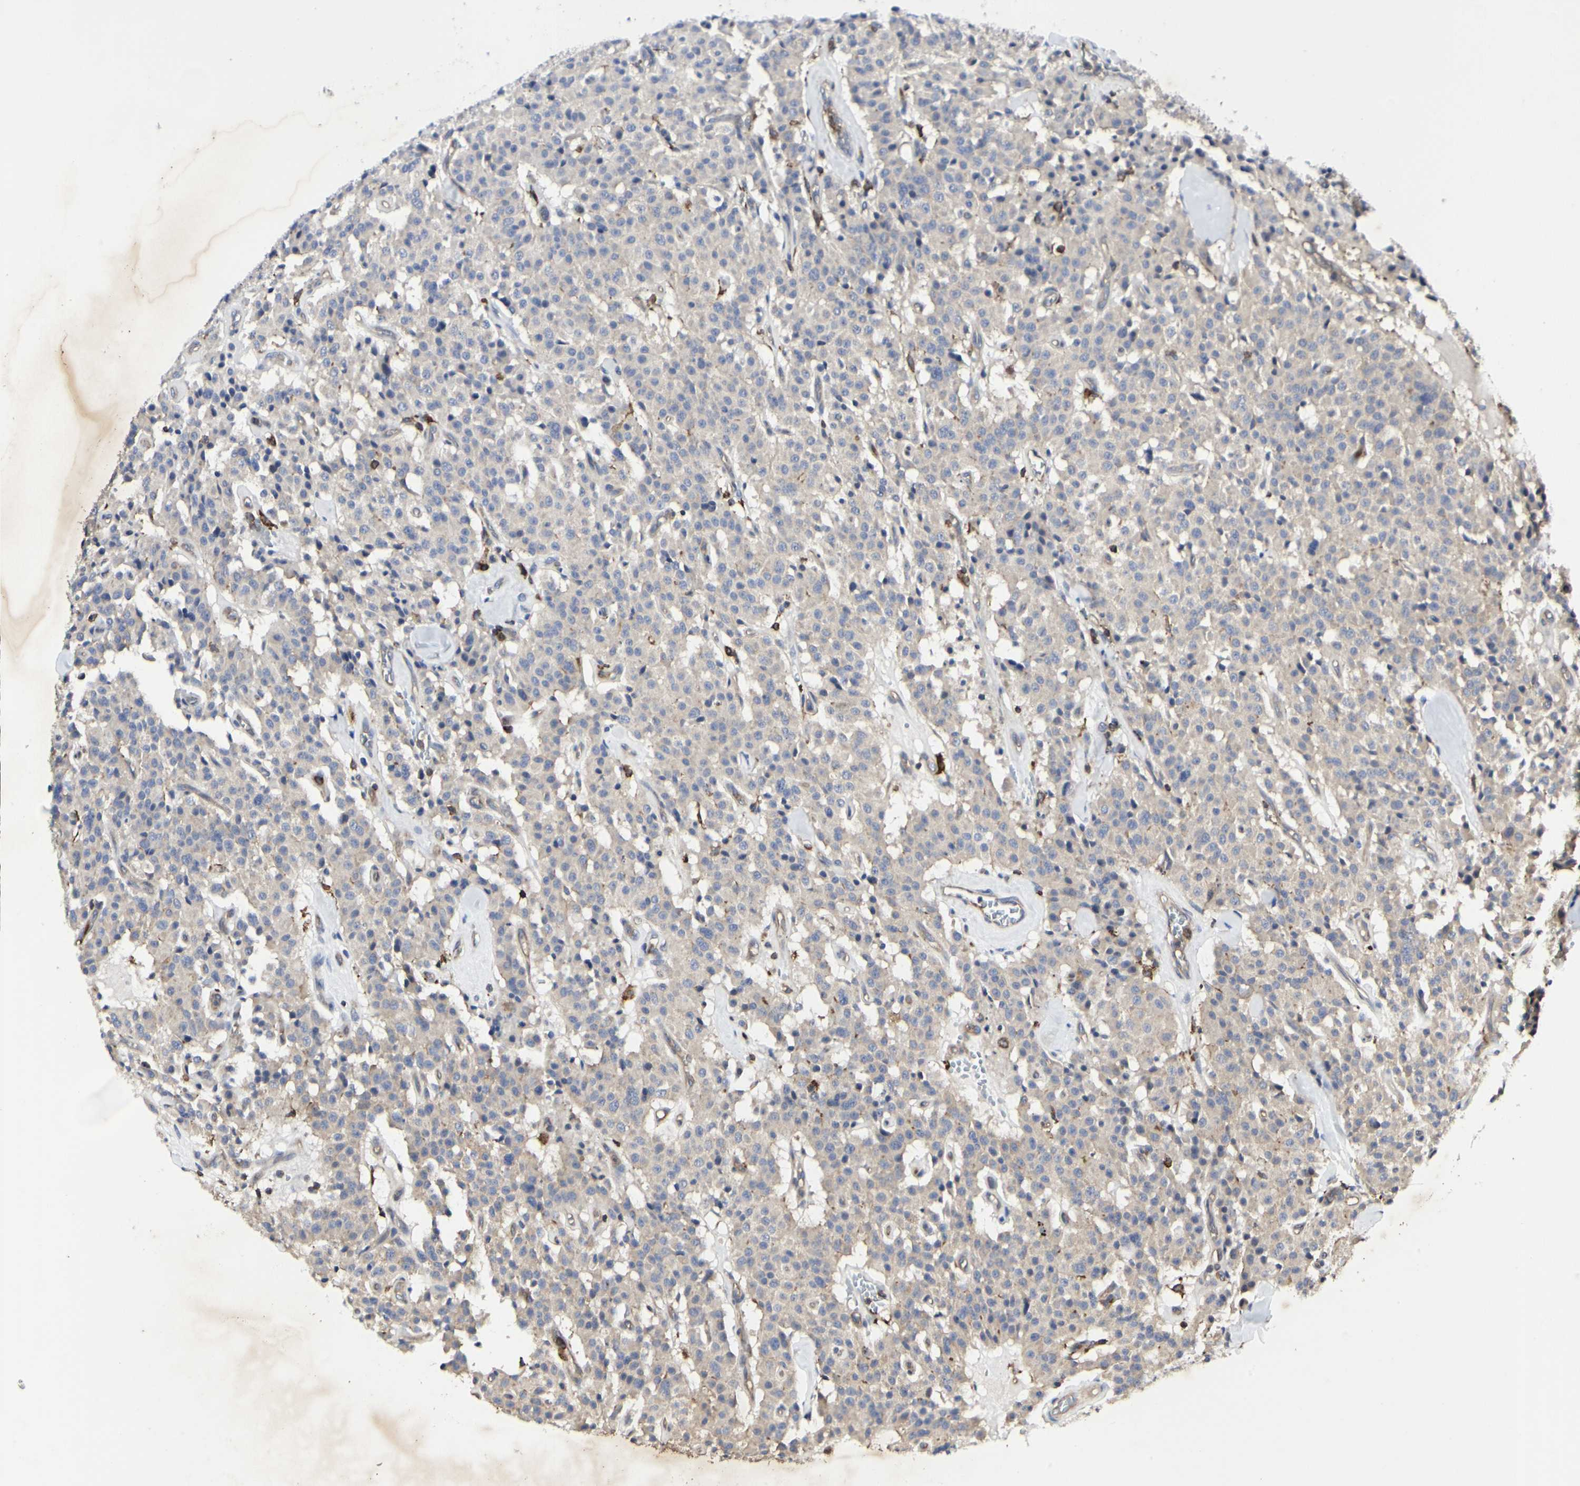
{"staining": {"intensity": "negative", "quantity": "none", "location": "none"}, "tissue": "carcinoid", "cell_type": "Tumor cells", "image_type": "cancer", "snomed": [{"axis": "morphology", "description": "Carcinoid, malignant, NOS"}, {"axis": "topography", "description": "Lung"}], "caption": "DAB (3,3'-diaminobenzidine) immunohistochemical staining of human carcinoid shows no significant staining in tumor cells.", "gene": "NAPG", "patient": {"sex": "male", "age": 30}}